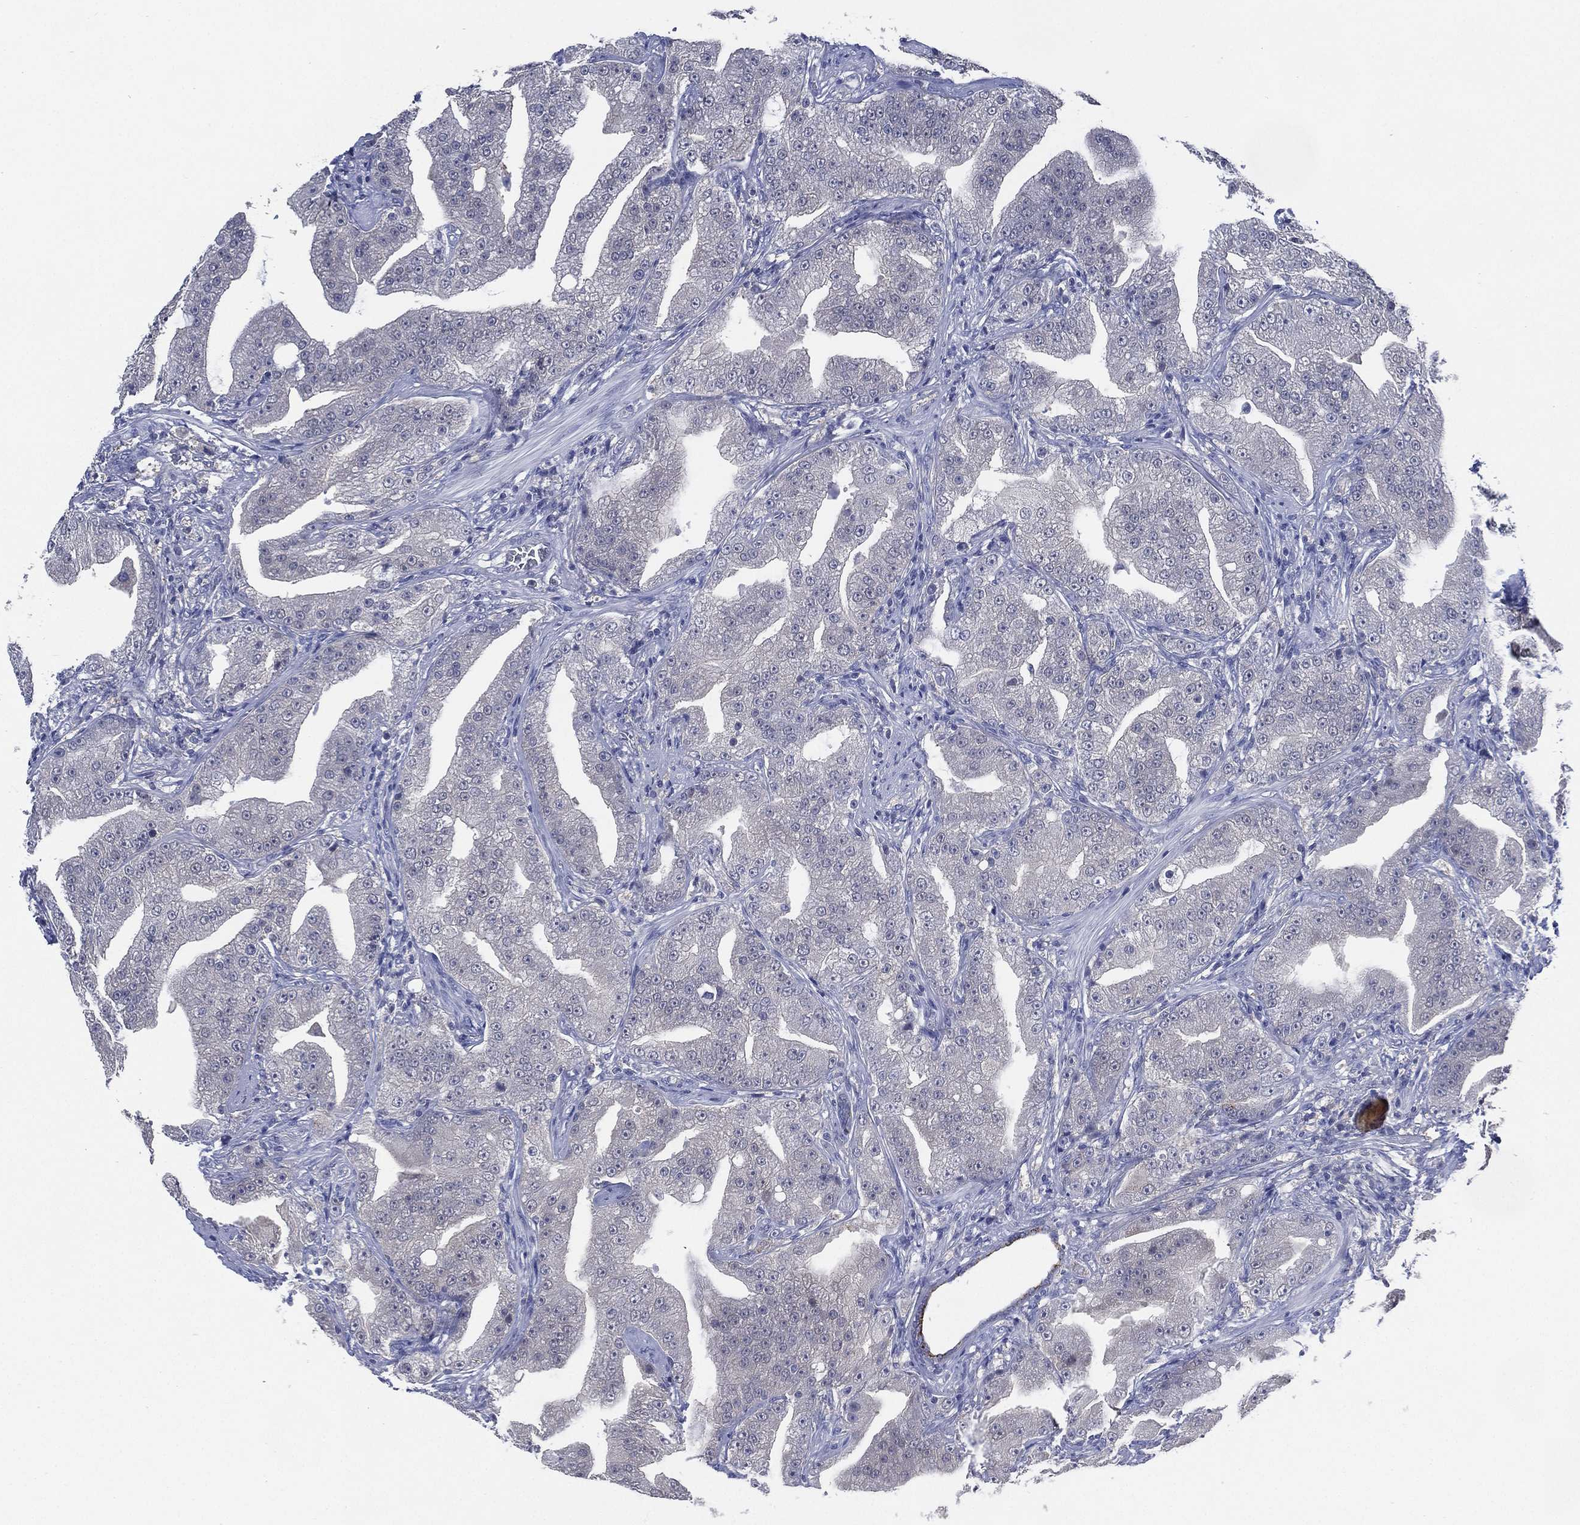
{"staining": {"intensity": "negative", "quantity": "none", "location": "none"}, "tissue": "prostate cancer", "cell_type": "Tumor cells", "image_type": "cancer", "snomed": [{"axis": "morphology", "description": "Adenocarcinoma, Low grade"}, {"axis": "topography", "description": "Prostate"}], "caption": "The immunohistochemistry (IHC) photomicrograph has no significant positivity in tumor cells of prostate low-grade adenocarcinoma tissue.", "gene": "C5orf46", "patient": {"sex": "male", "age": 62}}